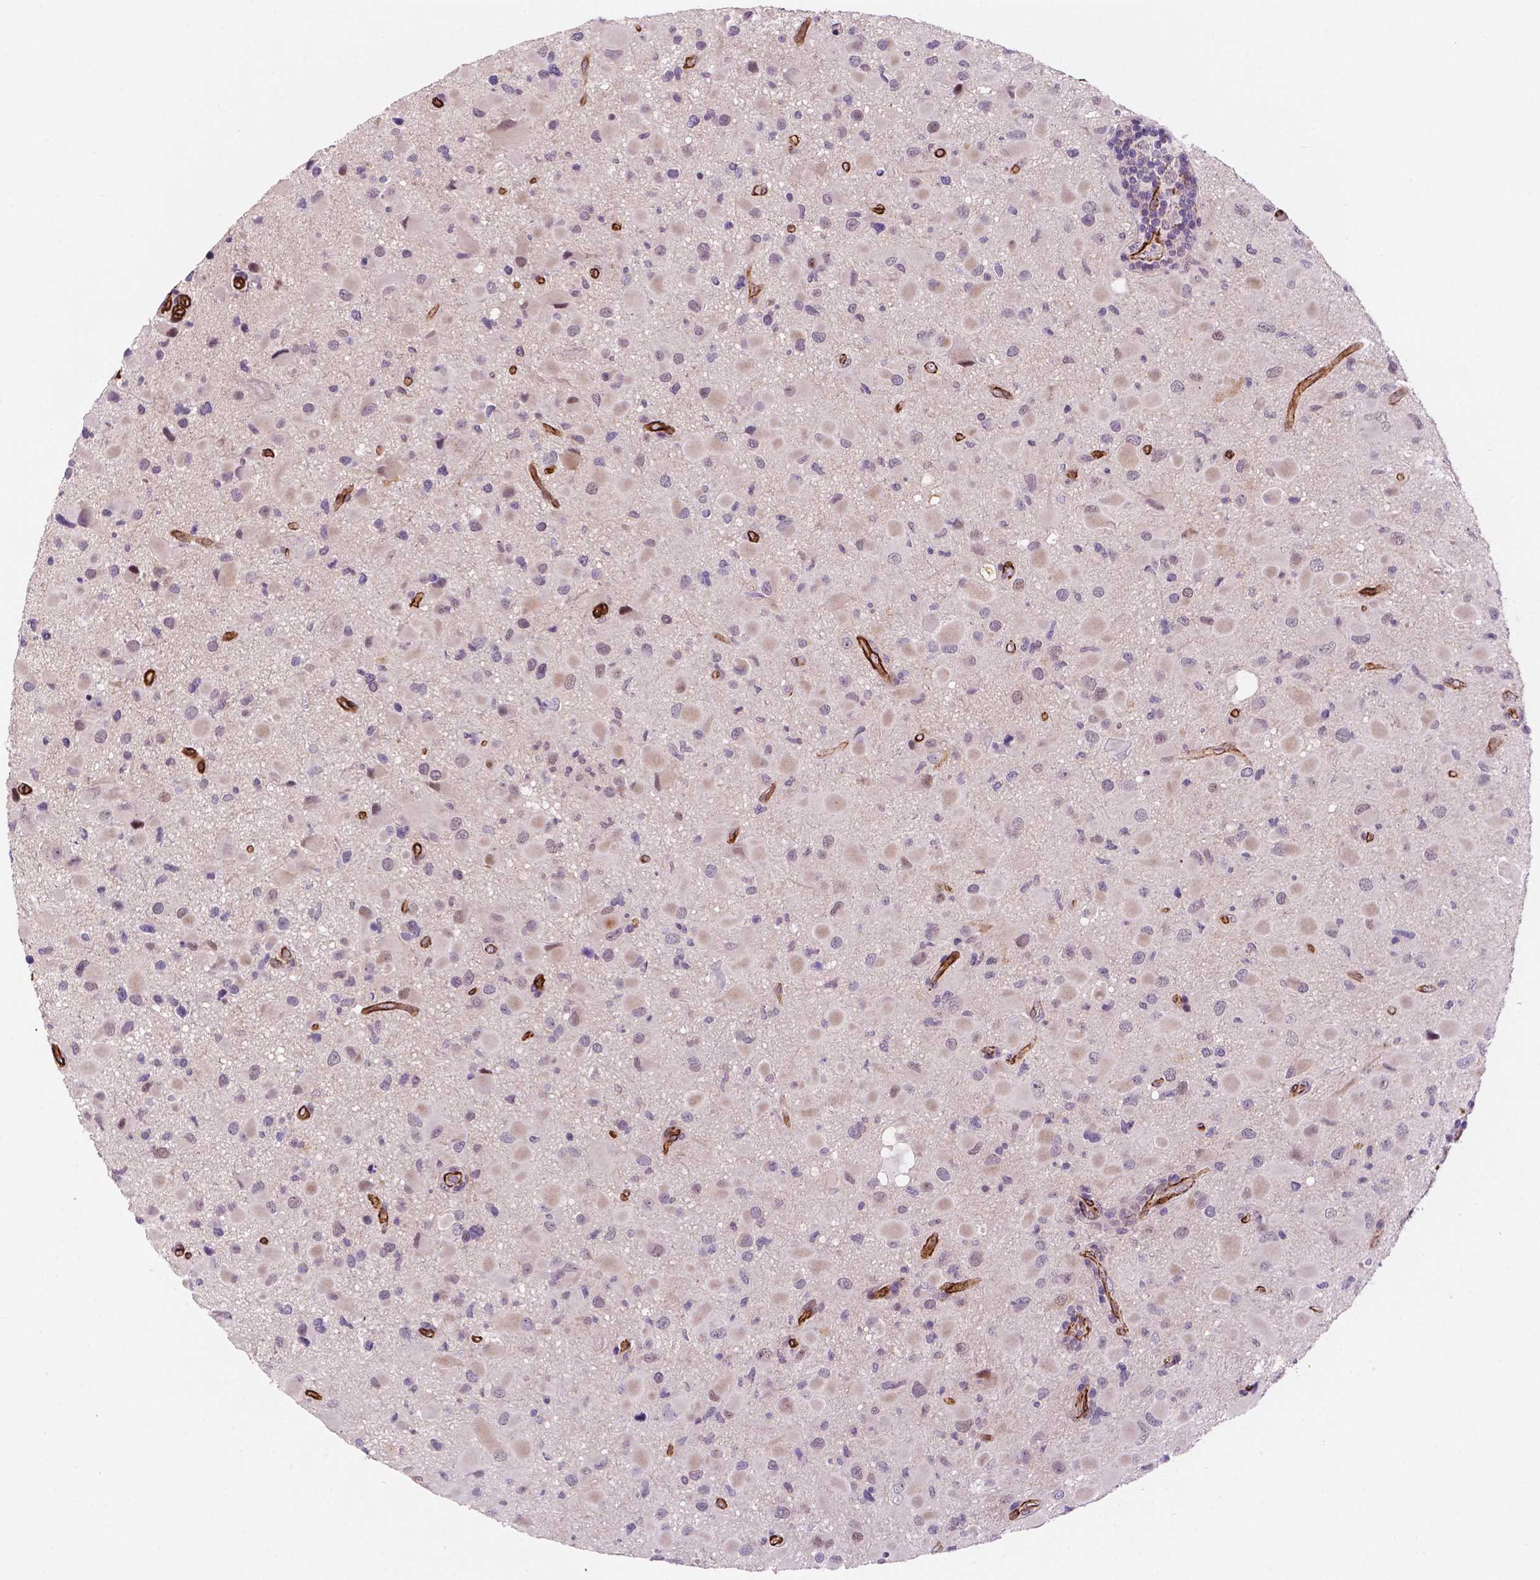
{"staining": {"intensity": "negative", "quantity": "none", "location": "none"}, "tissue": "glioma", "cell_type": "Tumor cells", "image_type": "cancer", "snomed": [{"axis": "morphology", "description": "Glioma, malignant, Low grade"}, {"axis": "topography", "description": "Brain"}], "caption": "The immunohistochemistry photomicrograph has no significant positivity in tumor cells of low-grade glioma (malignant) tissue.", "gene": "EGFL8", "patient": {"sex": "female", "age": 32}}